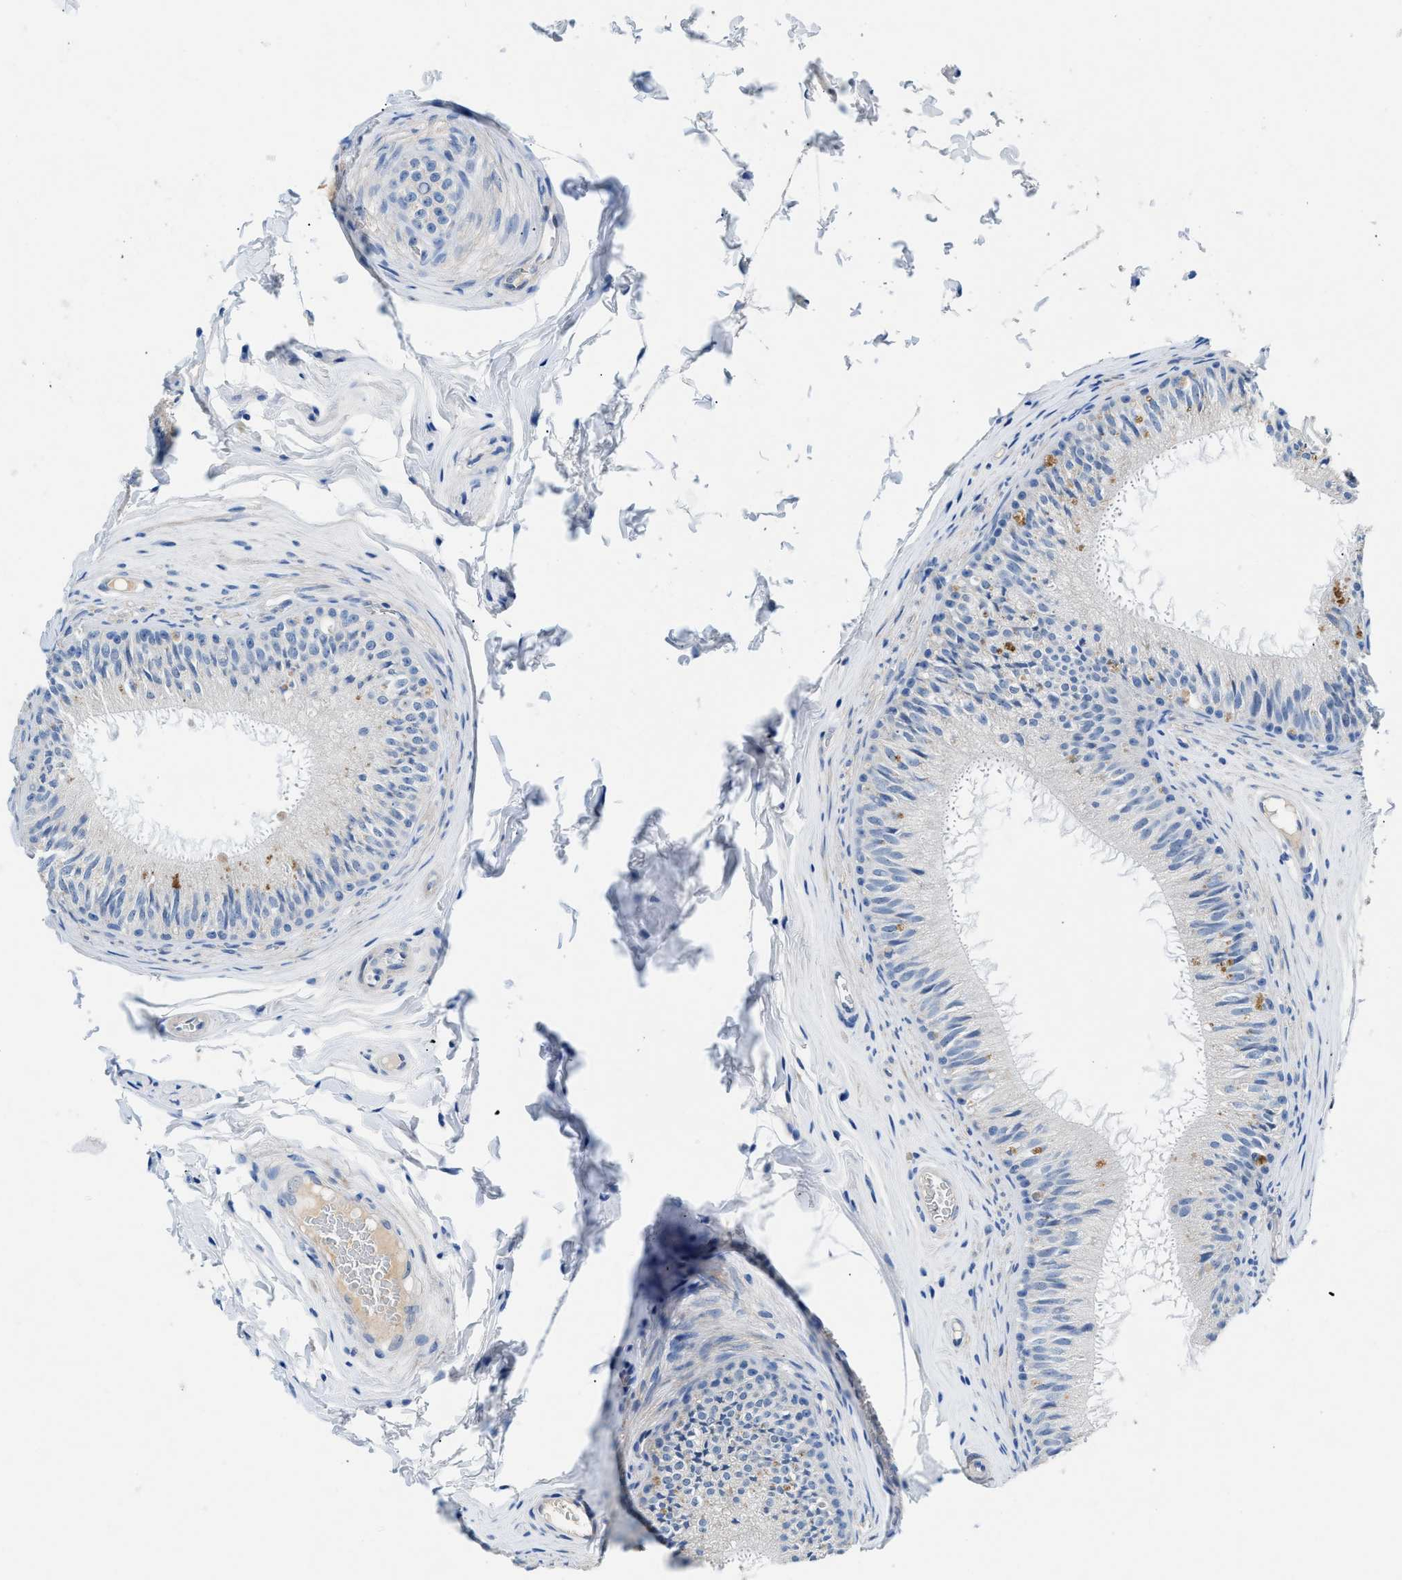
{"staining": {"intensity": "negative", "quantity": "none", "location": "none"}, "tissue": "epididymis", "cell_type": "Glandular cells", "image_type": "normal", "snomed": [{"axis": "morphology", "description": "Normal tissue, NOS"}, {"axis": "topography", "description": "Testis"}, {"axis": "topography", "description": "Epididymis"}], "caption": "Immunohistochemical staining of normal human epididymis reveals no significant expression in glandular cells.", "gene": "SLC10A6", "patient": {"sex": "male", "age": 36}}